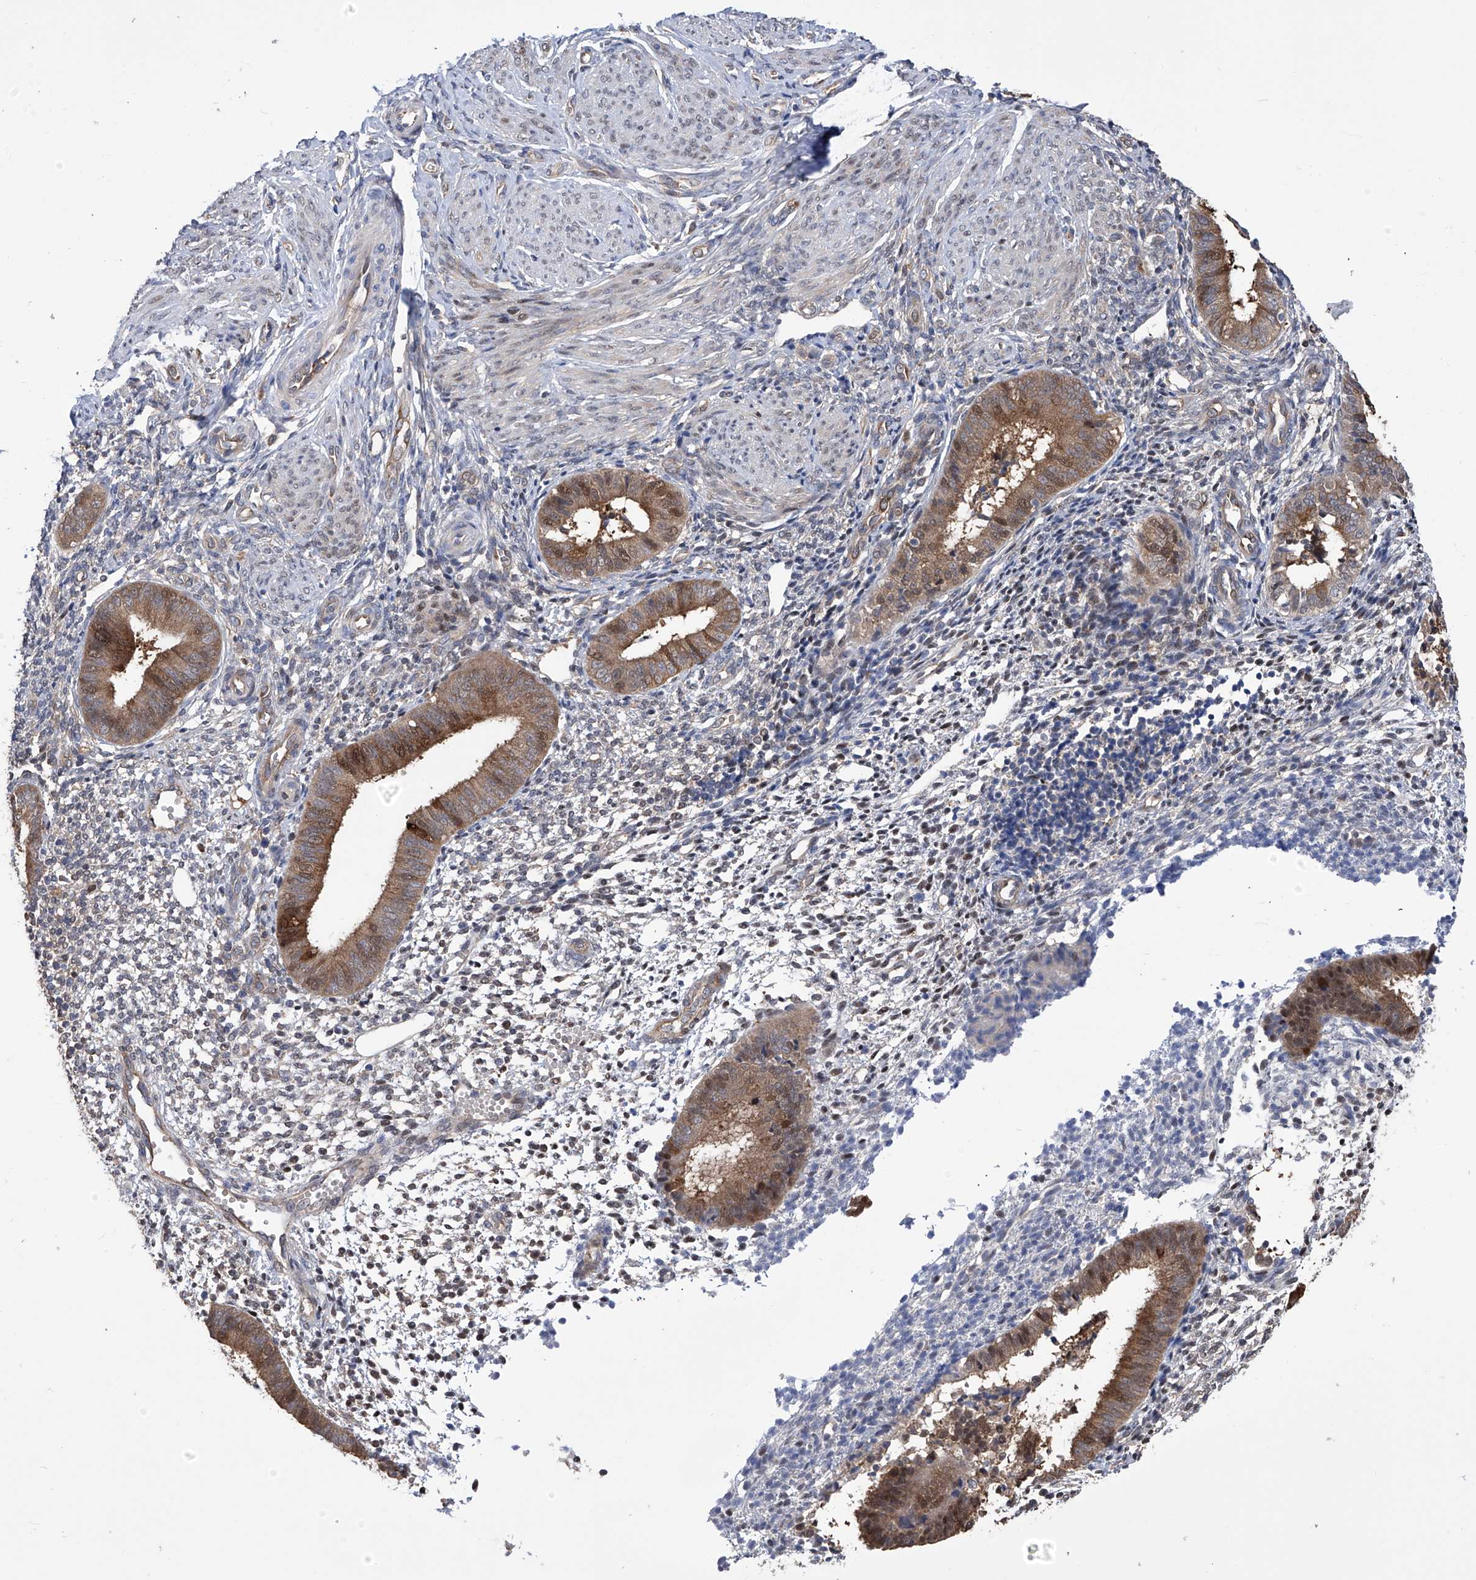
{"staining": {"intensity": "negative", "quantity": "none", "location": "none"}, "tissue": "endometrium", "cell_type": "Cells in endometrial stroma", "image_type": "normal", "snomed": [{"axis": "morphology", "description": "Normal tissue, NOS"}, {"axis": "topography", "description": "Uterus"}, {"axis": "topography", "description": "Endometrium"}], "caption": "Immunohistochemistry (IHC) of unremarkable human endometrium reveals no staining in cells in endometrial stroma.", "gene": "NUDT17", "patient": {"sex": "female", "age": 48}}